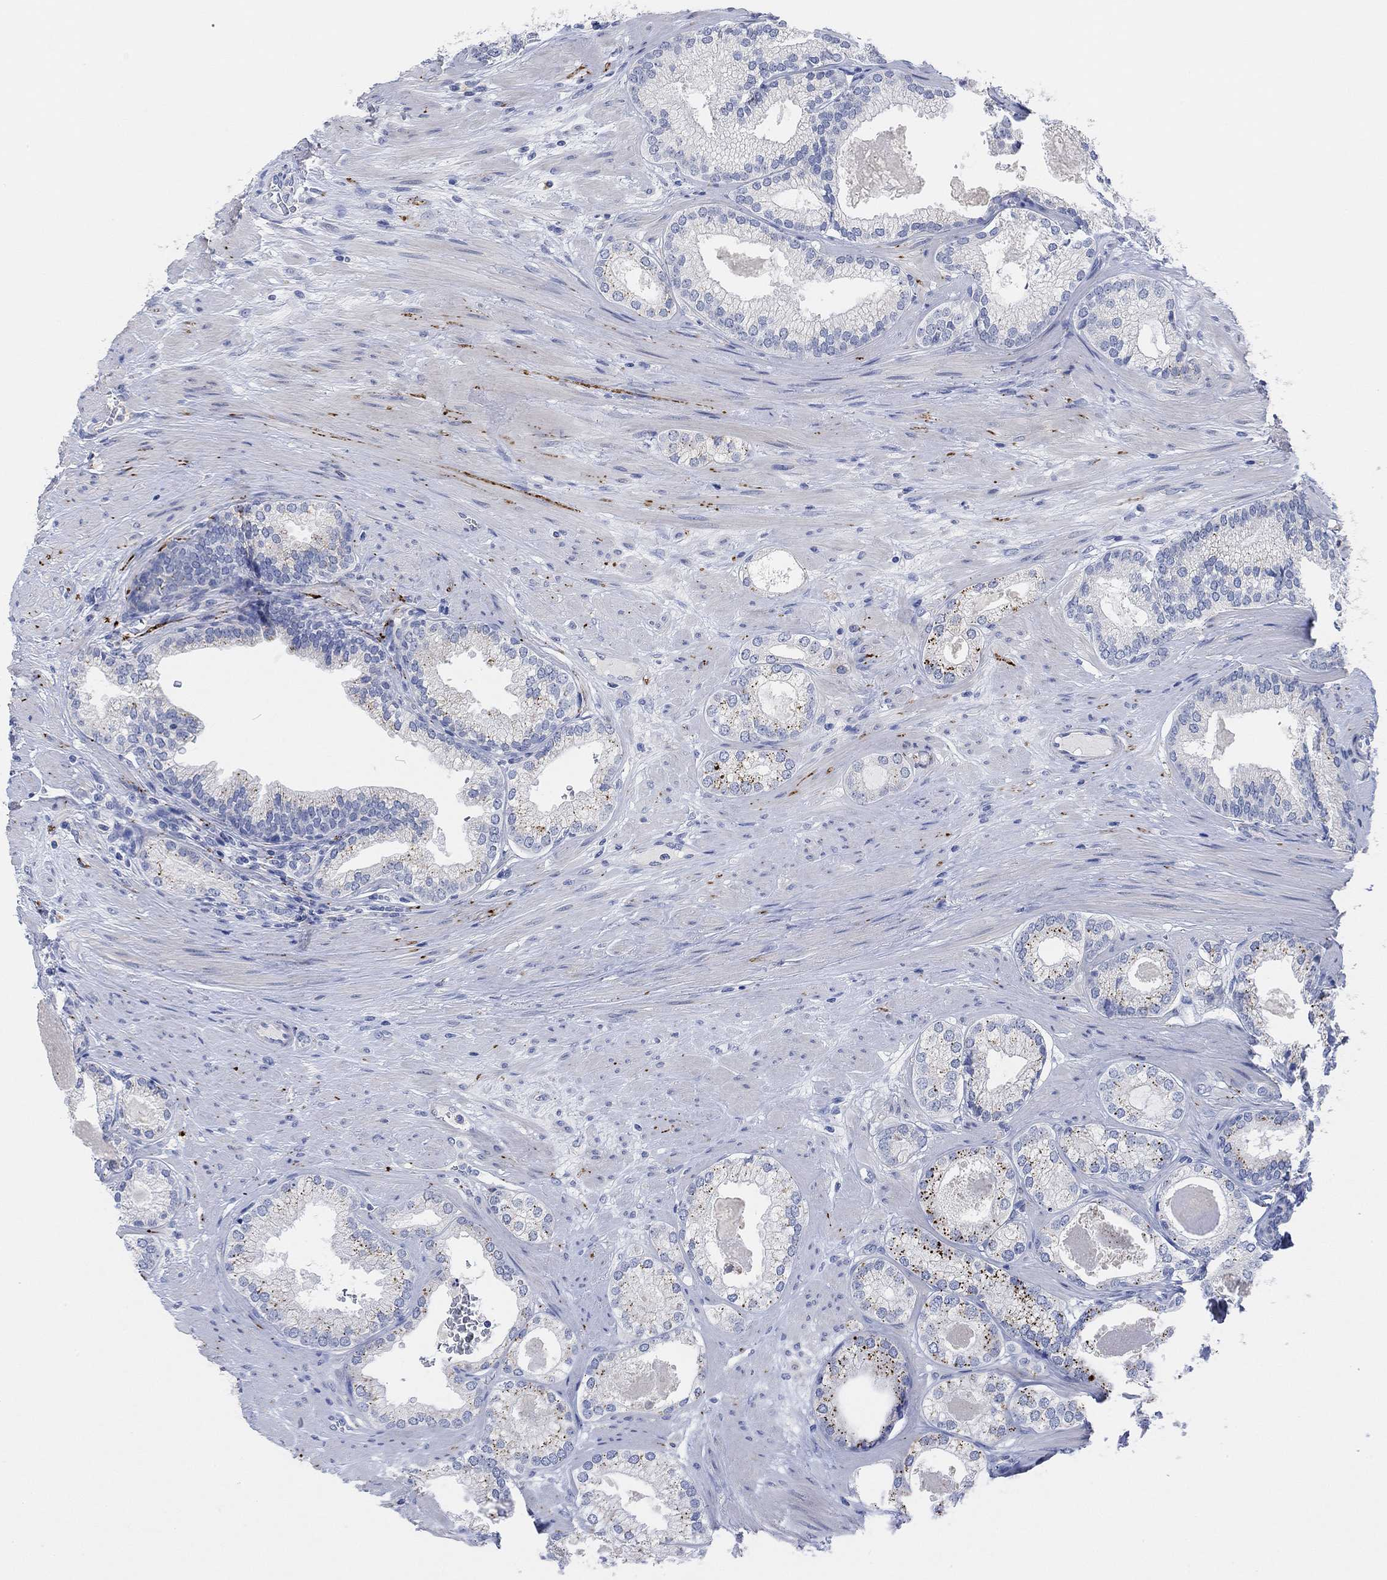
{"staining": {"intensity": "strong", "quantity": "<25%", "location": "cytoplasmic/membranous"}, "tissue": "prostate cancer", "cell_type": "Tumor cells", "image_type": "cancer", "snomed": [{"axis": "morphology", "description": "Adenocarcinoma, High grade"}, {"axis": "topography", "description": "Prostate and seminal vesicle, NOS"}], "caption": "Immunohistochemical staining of human prostate adenocarcinoma (high-grade) displays strong cytoplasmic/membranous protein expression in about <25% of tumor cells.", "gene": "VAT1L", "patient": {"sex": "male", "age": 62}}